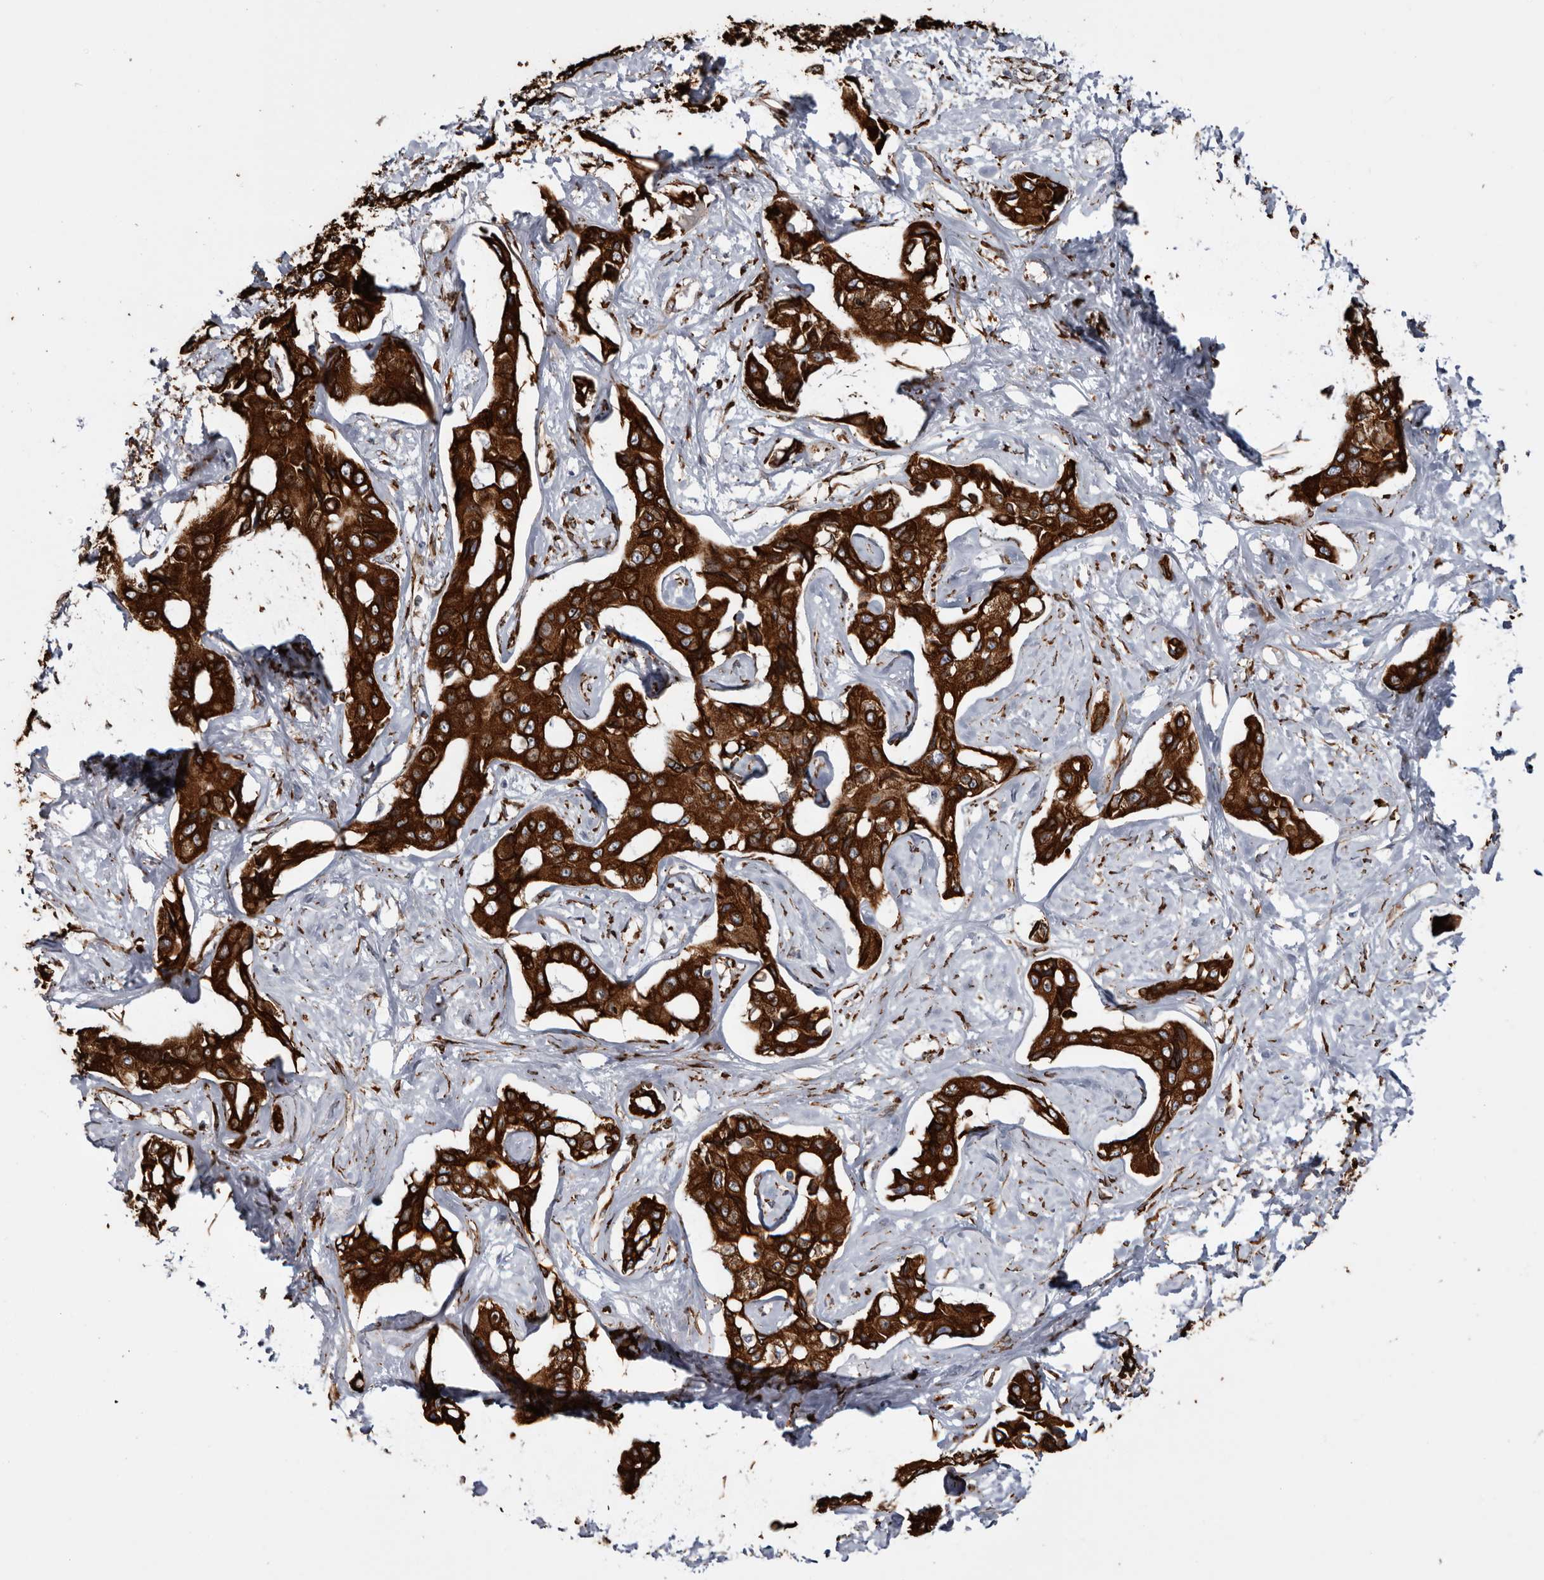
{"staining": {"intensity": "strong", "quantity": ">75%", "location": "cytoplasmic/membranous"}, "tissue": "liver cancer", "cell_type": "Tumor cells", "image_type": "cancer", "snomed": [{"axis": "morphology", "description": "Cholangiocarcinoma"}, {"axis": "topography", "description": "Liver"}], "caption": "Protein analysis of liver cancer tissue displays strong cytoplasmic/membranous positivity in approximately >75% of tumor cells.", "gene": "SEMA3E", "patient": {"sex": "male", "age": 59}}